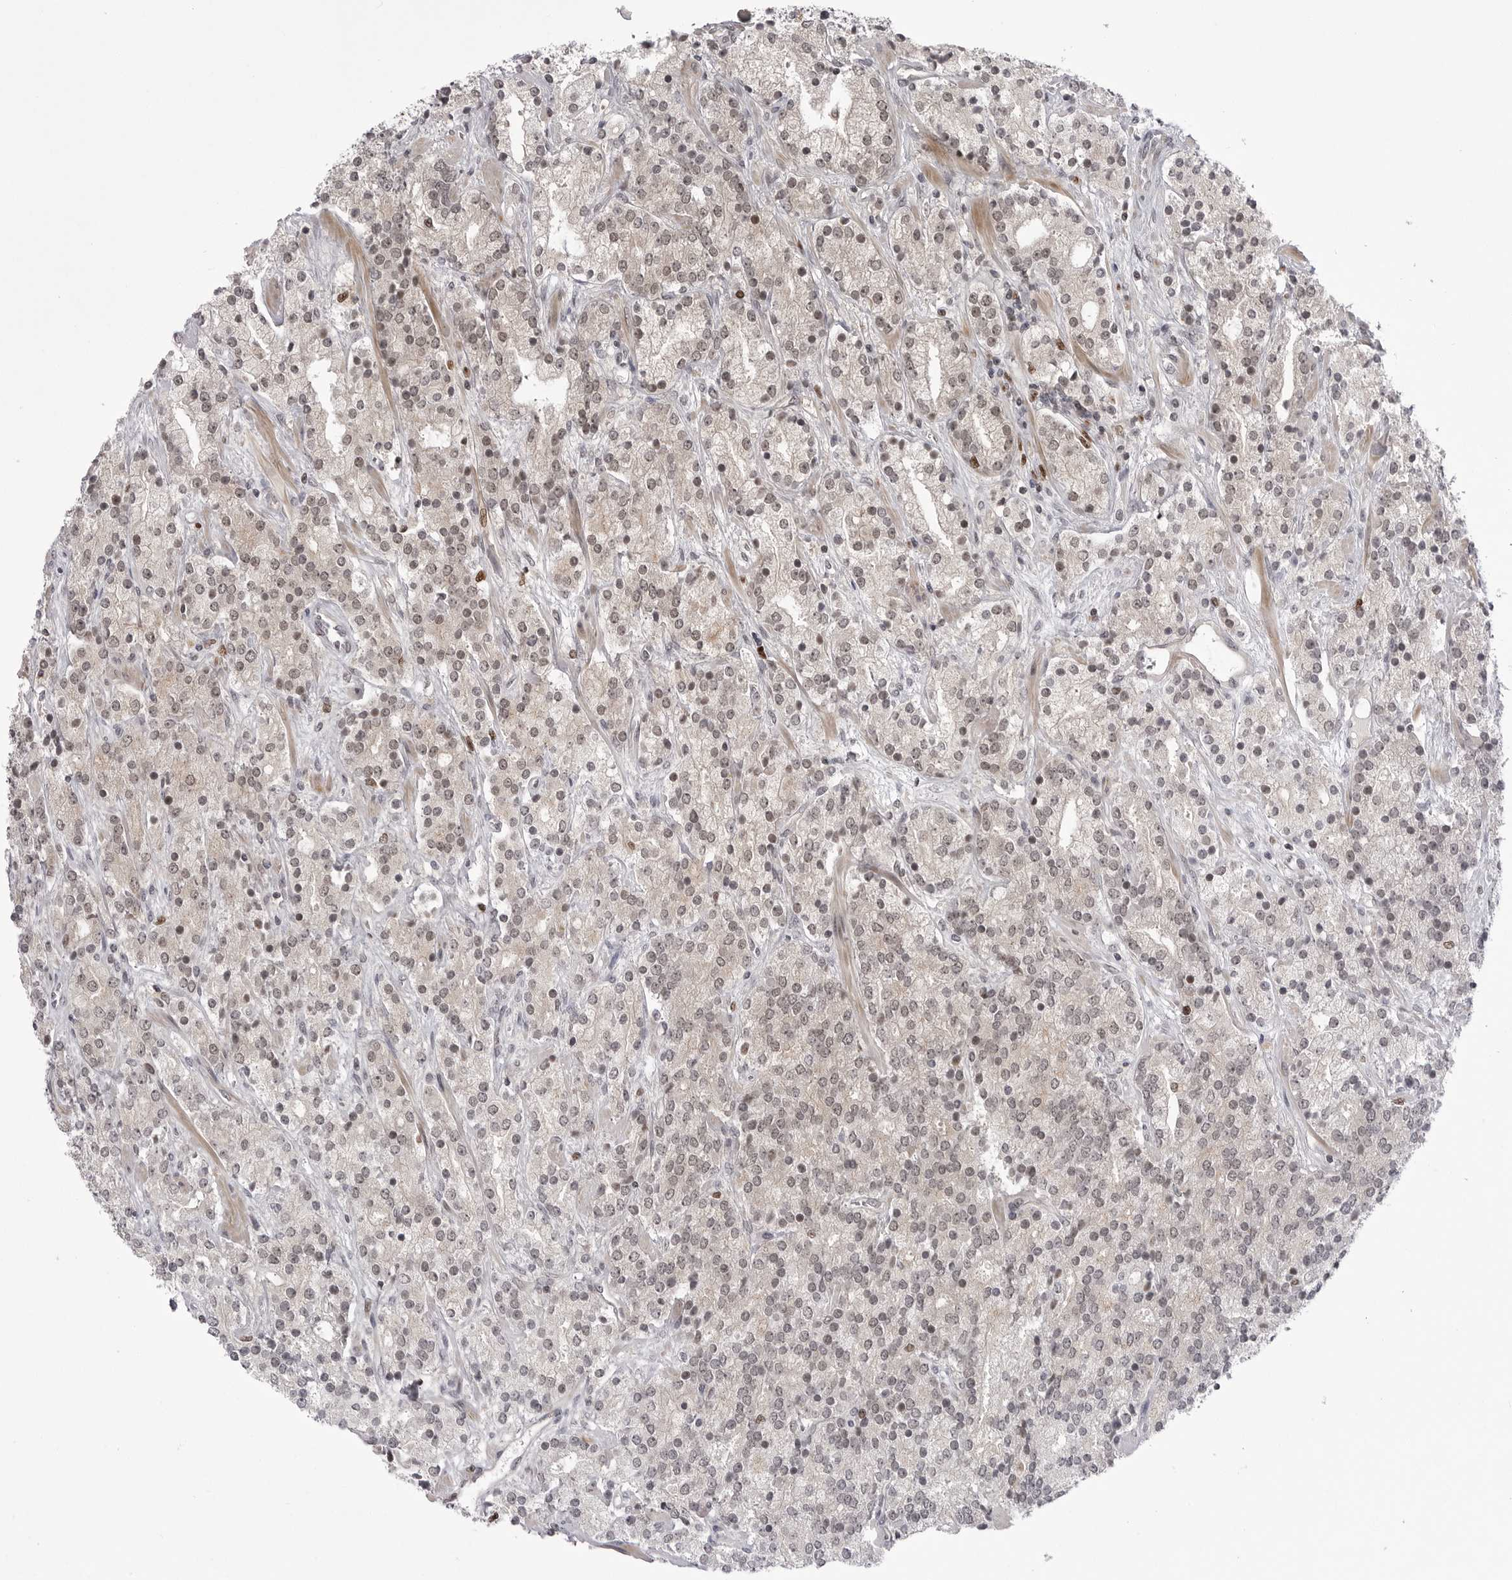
{"staining": {"intensity": "weak", "quantity": "25%-75%", "location": "cytoplasmic/membranous,nuclear"}, "tissue": "prostate cancer", "cell_type": "Tumor cells", "image_type": "cancer", "snomed": [{"axis": "morphology", "description": "Adenocarcinoma, High grade"}, {"axis": "topography", "description": "Prostate"}], "caption": "Human prostate cancer (high-grade adenocarcinoma) stained with a brown dye exhibits weak cytoplasmic/membranous and nuclear positive staining in about 25%-75% of tumor cells.", "gene": "PTK2B", "patient": {"sex": "male", "age": 71}}